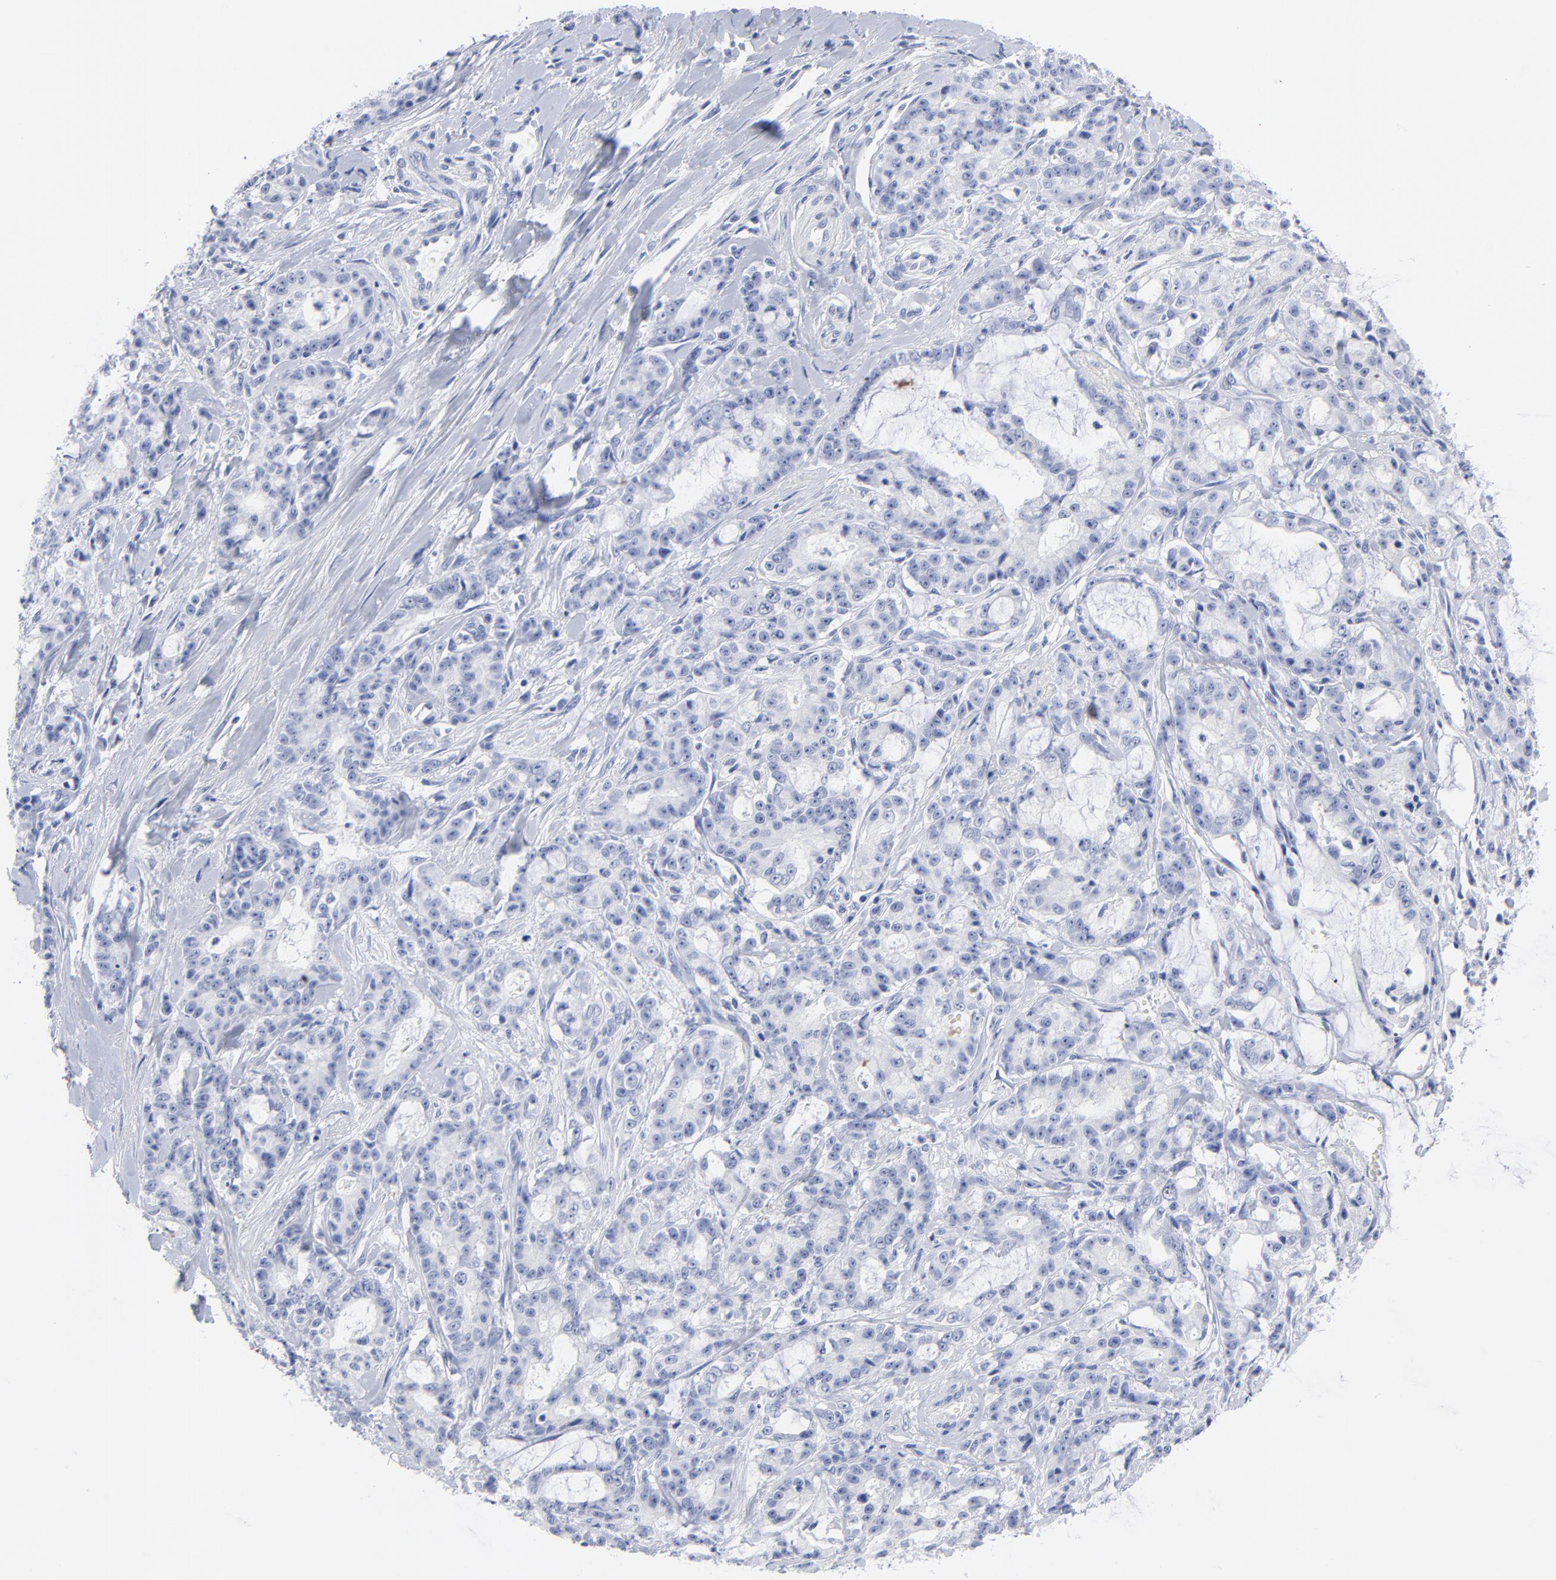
{"staining": {"intensity": "negative", "quantity": "none", "location": "none"}, "tissue": "pancreatic cancer", "cell_type": "Tumor cells", "image_type": "cancer", "snomed": [{"axis": "morphology", "description": "Adenocarcinoma, NOS"}, {"axis": "topography", "description": "Pancreas"}], "caption": "Pancreatic cancer was stained to show a protein in brown. There is no significant staining in tumor cells. (DAB immunohistochemistry (IHC) with hematoxylin counter stain).", "gene": "ACY1", "patient": {"sex": "female", "age": 73}}